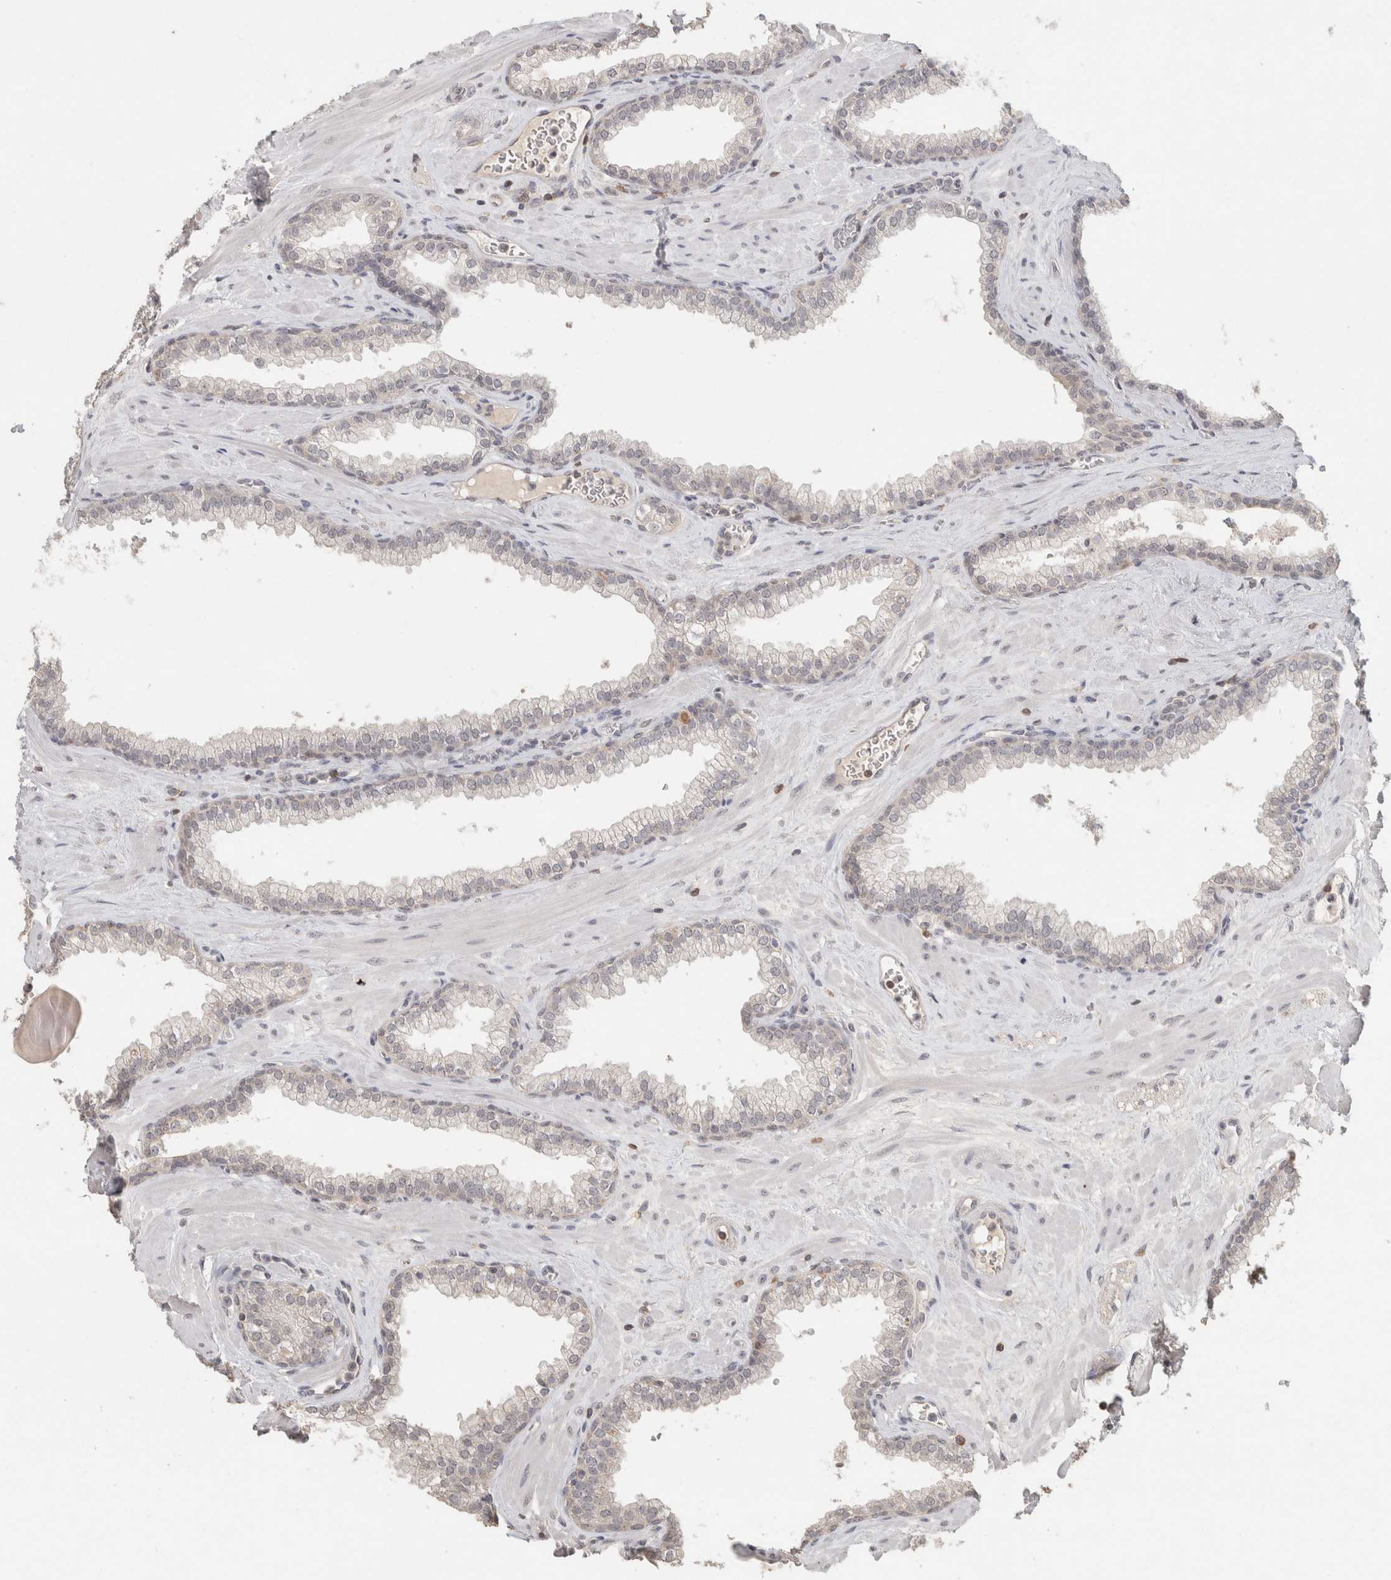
{"staining": {"intensity": "negative", "quantity": "none", "location": "none"}, "tissue": "prostate", "cell_type": "Glandular cells", "image_type": "normal", "snomed": [{"axis": "morphology", "description": "Normal tissue, NOS"}, {"axis": "morphology", "description": "Urothelial carcinoma, Low grade"}, {"axis": "topography", "description": "Urinary bladder"}, {"axis": "topography", "description": "Prostate"}], "caption": "High power microscopy photomicrograph of an immunohistochemistry photomicrograph of normal prostate, revealing no significant positivity in glandular cells.", "gene": "TRAT1", "patient": {"sex": "male", "age": 60}}